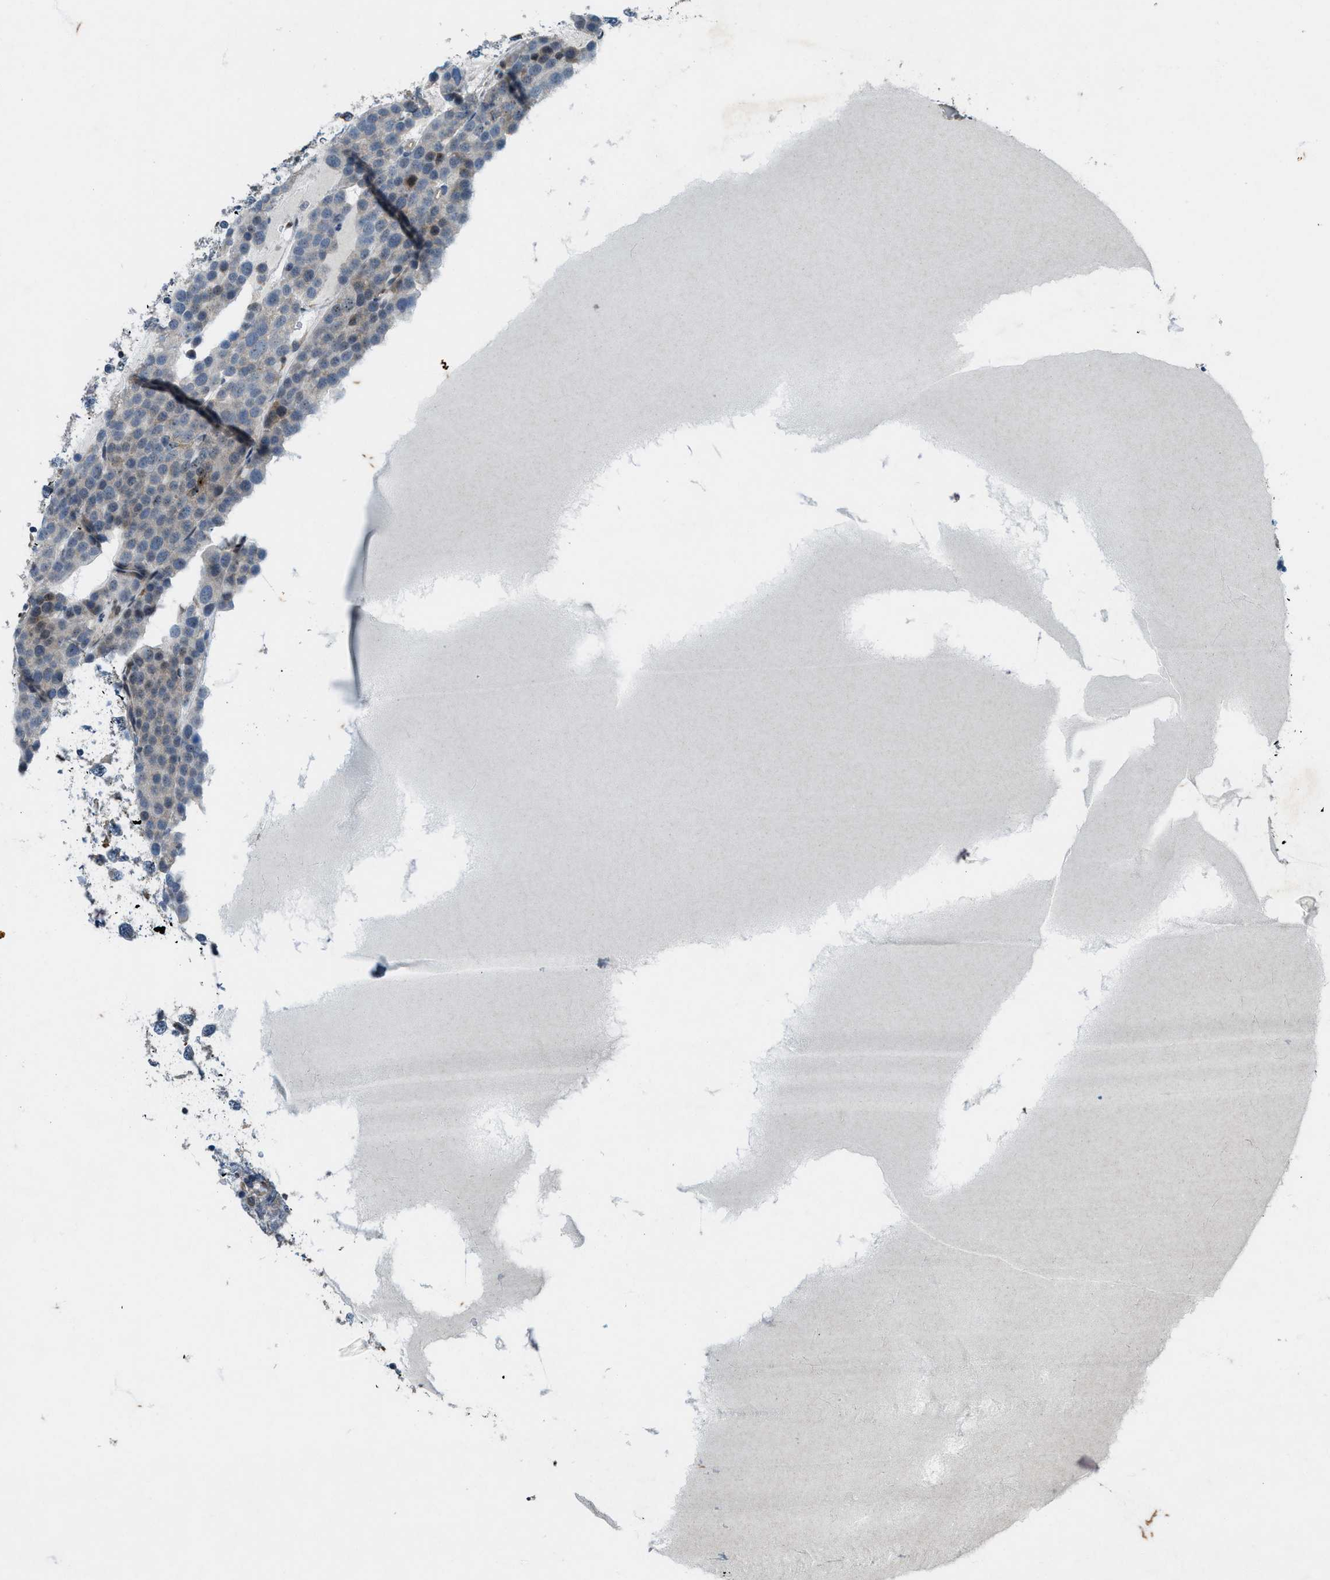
{"staining": {"intensity": "negative", "quantity": "none", "location": "none"}, "tissue": "testis cancer", "cell_type": "Tumor cells", "image_type": "cancer", "snomed": [{"axis": "morphology", "description": "Seminoma, NOS"}, {"axis": "topography", "description": "Testis"}], "caption": "Testis cancer (seminoma) was stained to show a protein in brown. There is no significant staining in tumor cells.", "gene": "LRRC72", "patient": {"sex": "male", "age": 71}}